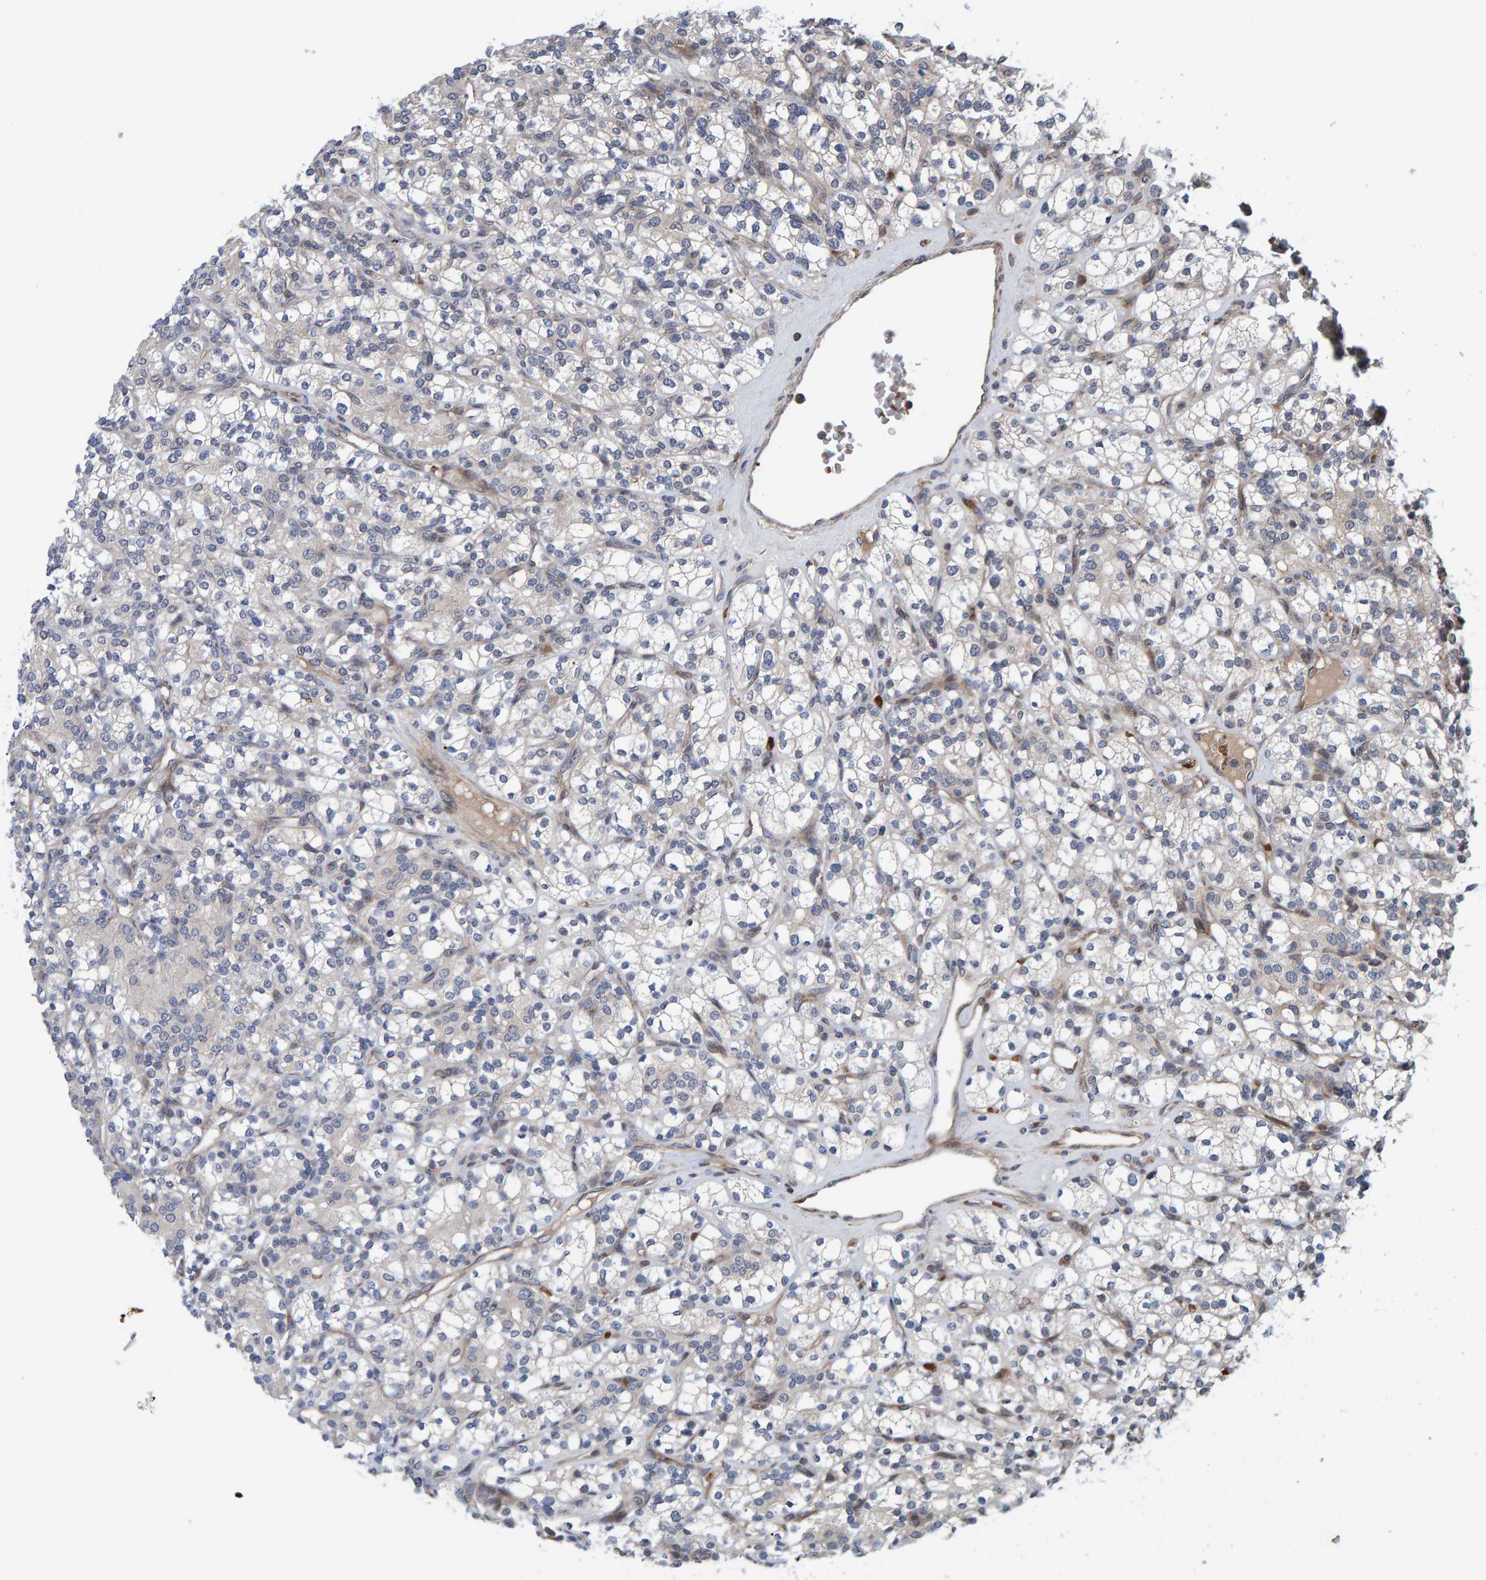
{"staining": {"intensity": "negative", "quantity": "none", "location": "none"}, "tissue": "renal cancer", "cell_type": "Tumor cells", "image_type": "cancer", "snomed": [{"axis": "morphology", "description": "Adenocarcinoma, NOS"}, {"axis": "topography", "description": "Kidney"}], "caption": "Tumor cells show no significant protein positivity in renal adenocarcinoma.", "gene": "MFSD6L", "patient": {"sex": "male", "age": 77}}